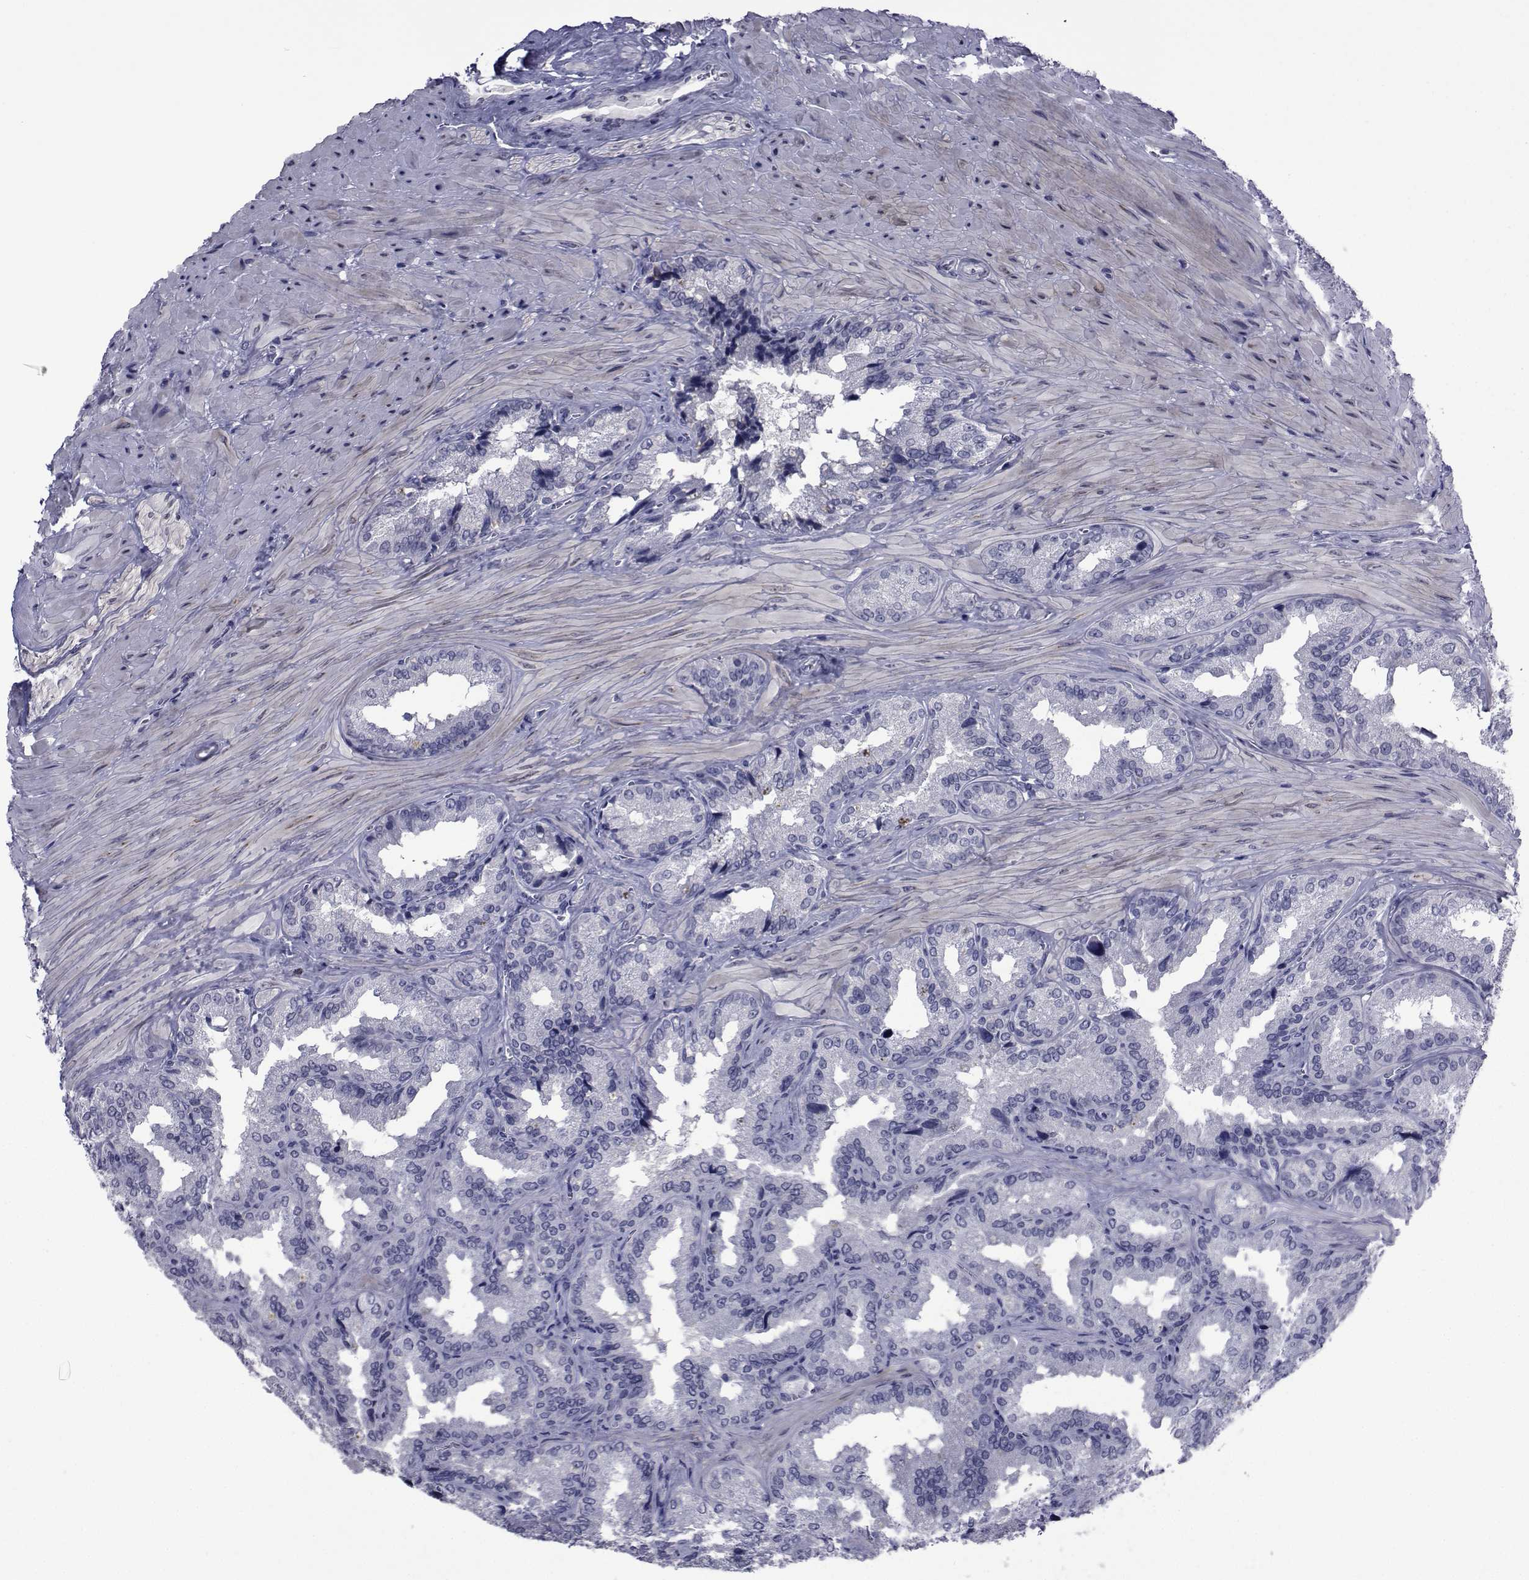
{"staining": {"intensity": "negative", "quantity": "none", "location": "none"}, "tissue": "seminal vesicle", "cell_type": "Glandular cells", "image_type": "normal", "snomed": [{"axis": "morphology", "description": "Normal tissue, NOS"}, {"axis": "topography", "description": "Seminal veicle"}], "caption": "The image demonstrates no significant positivity in glandular cells of seminal vesicle.", "gene": "SEMA5B", "patient": {"sex": "male", "age": 37}}